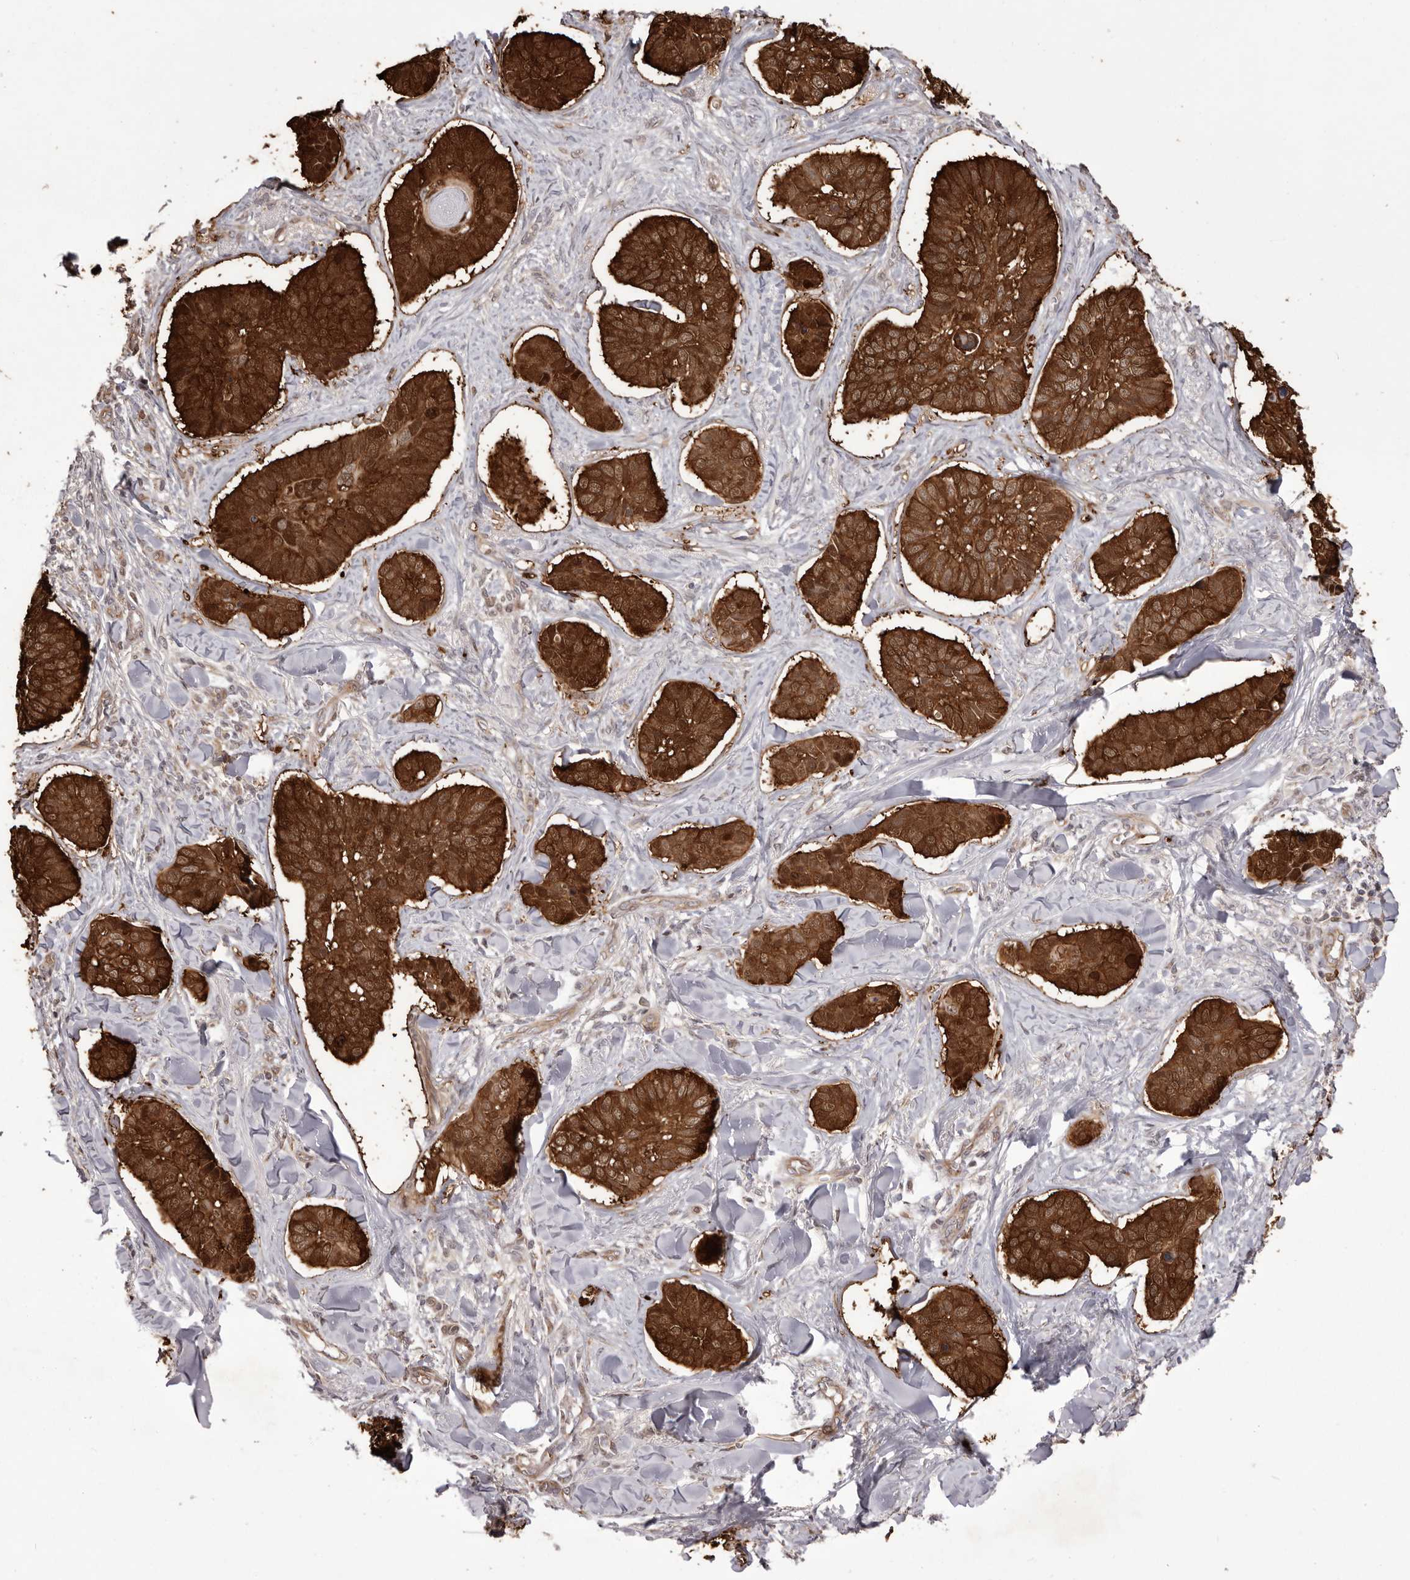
{"staining": {"intensity": "strong", "quantity": ">75%", "location": "cytoplasmic/membranous"}, "tissue": "skin cancer", "cell_type": "Tumor cells", "image_type": "cancer", "snomed": [{"axis": "morphology", "description": "Basal cell carcinoma"}, {"axis": "topography", "description": "Skin"}], "caption": "Immunohistochemical staining of human skin cancer reveals high levels of strong cytoplasmic/membranous staining in approximately >75% of tumor cells. Immunohistochemistry (ihc) stains the protein of interest in brown and the nuclei are stained blue.", "gene": "GFOD1", "patient": {"sex": "male", "age": 62}}